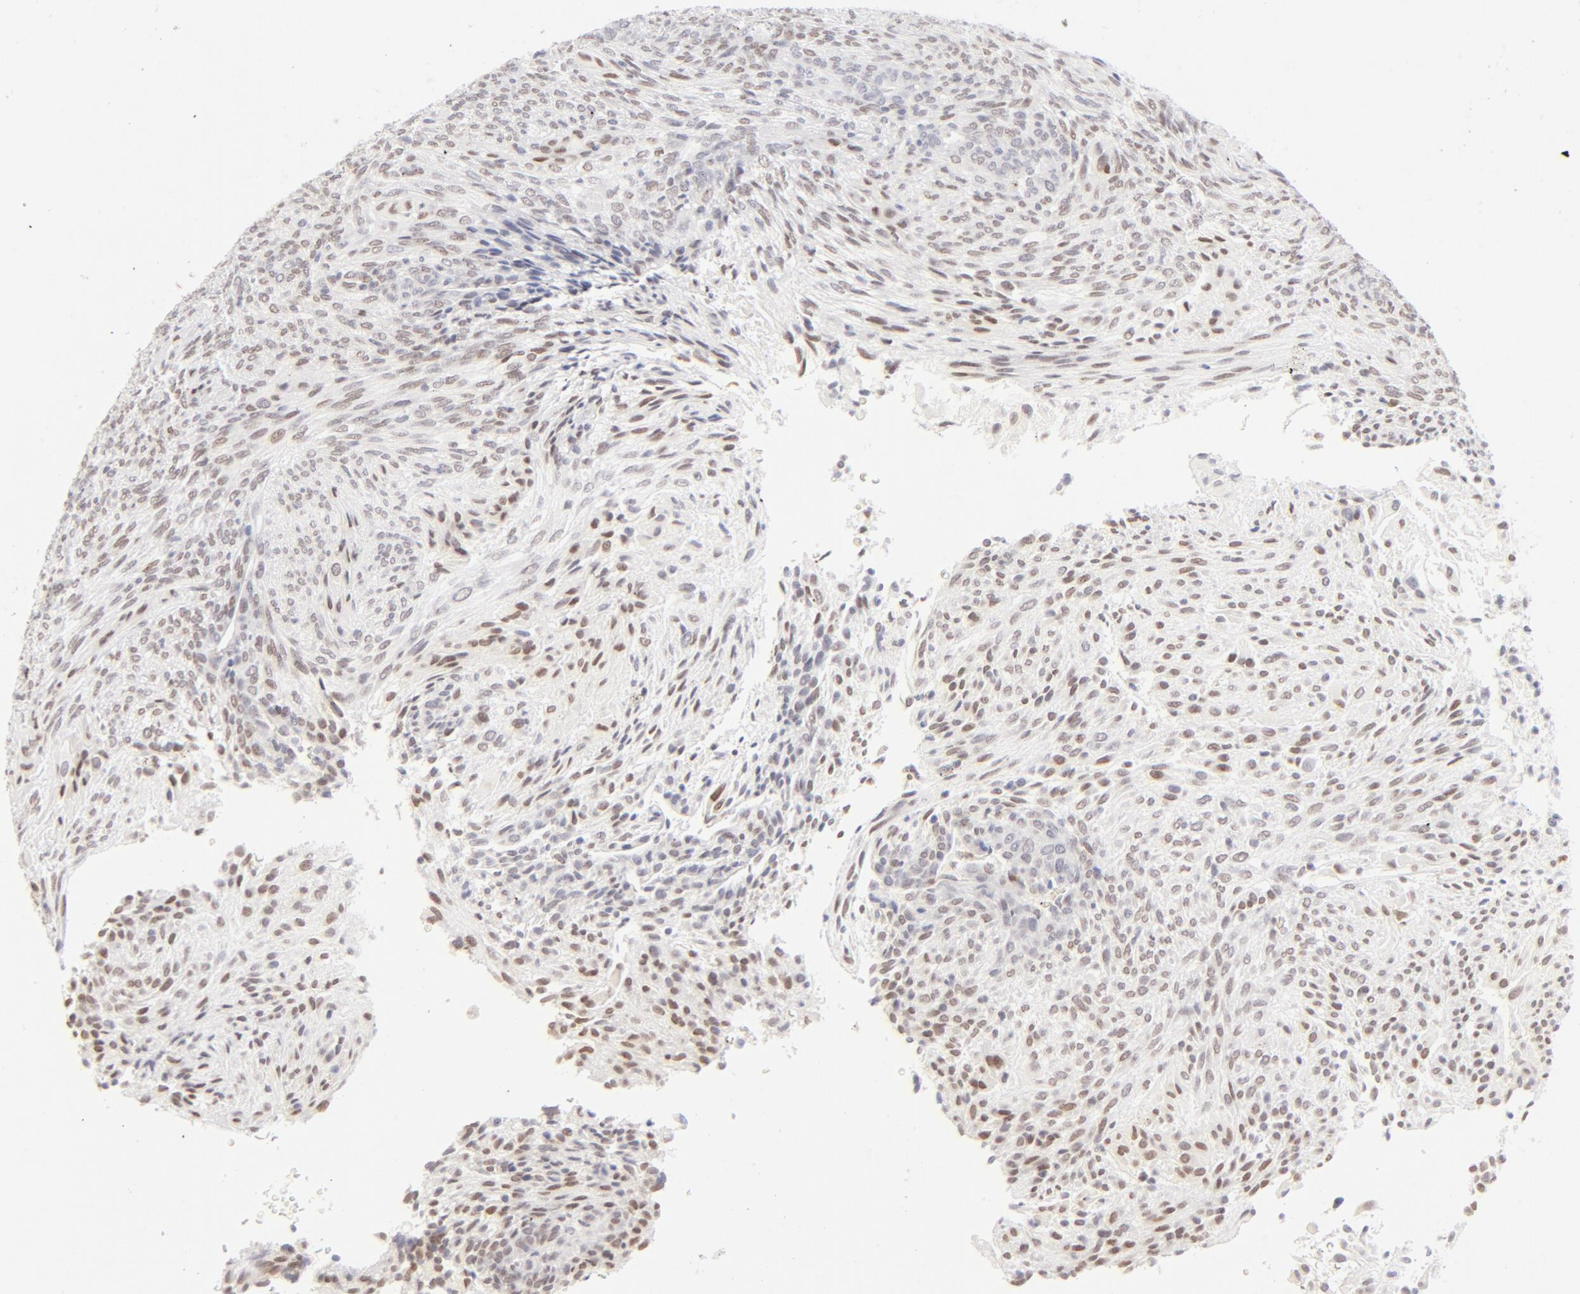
{"staining": {"intensity": "moderate", "quantity": "25%-75%", "location": "nuclear"}, "tissue": "glioma", "cell_type": "Tumor cells", "image_type": "cancer", "snomed": [{"axis": "morphology", "description": "Glioma, malignant, High grade"}, {"axis": "topography", "description": "Cerebral cortex"}], "caption": "Moderate nuclear expression for a protein is identified in approximately 25%-75% of tumor cells of malignant glioma (high-grade) using IHC.", "gene": "PBX1", "patient": {"sex": "female", "age": 55}}